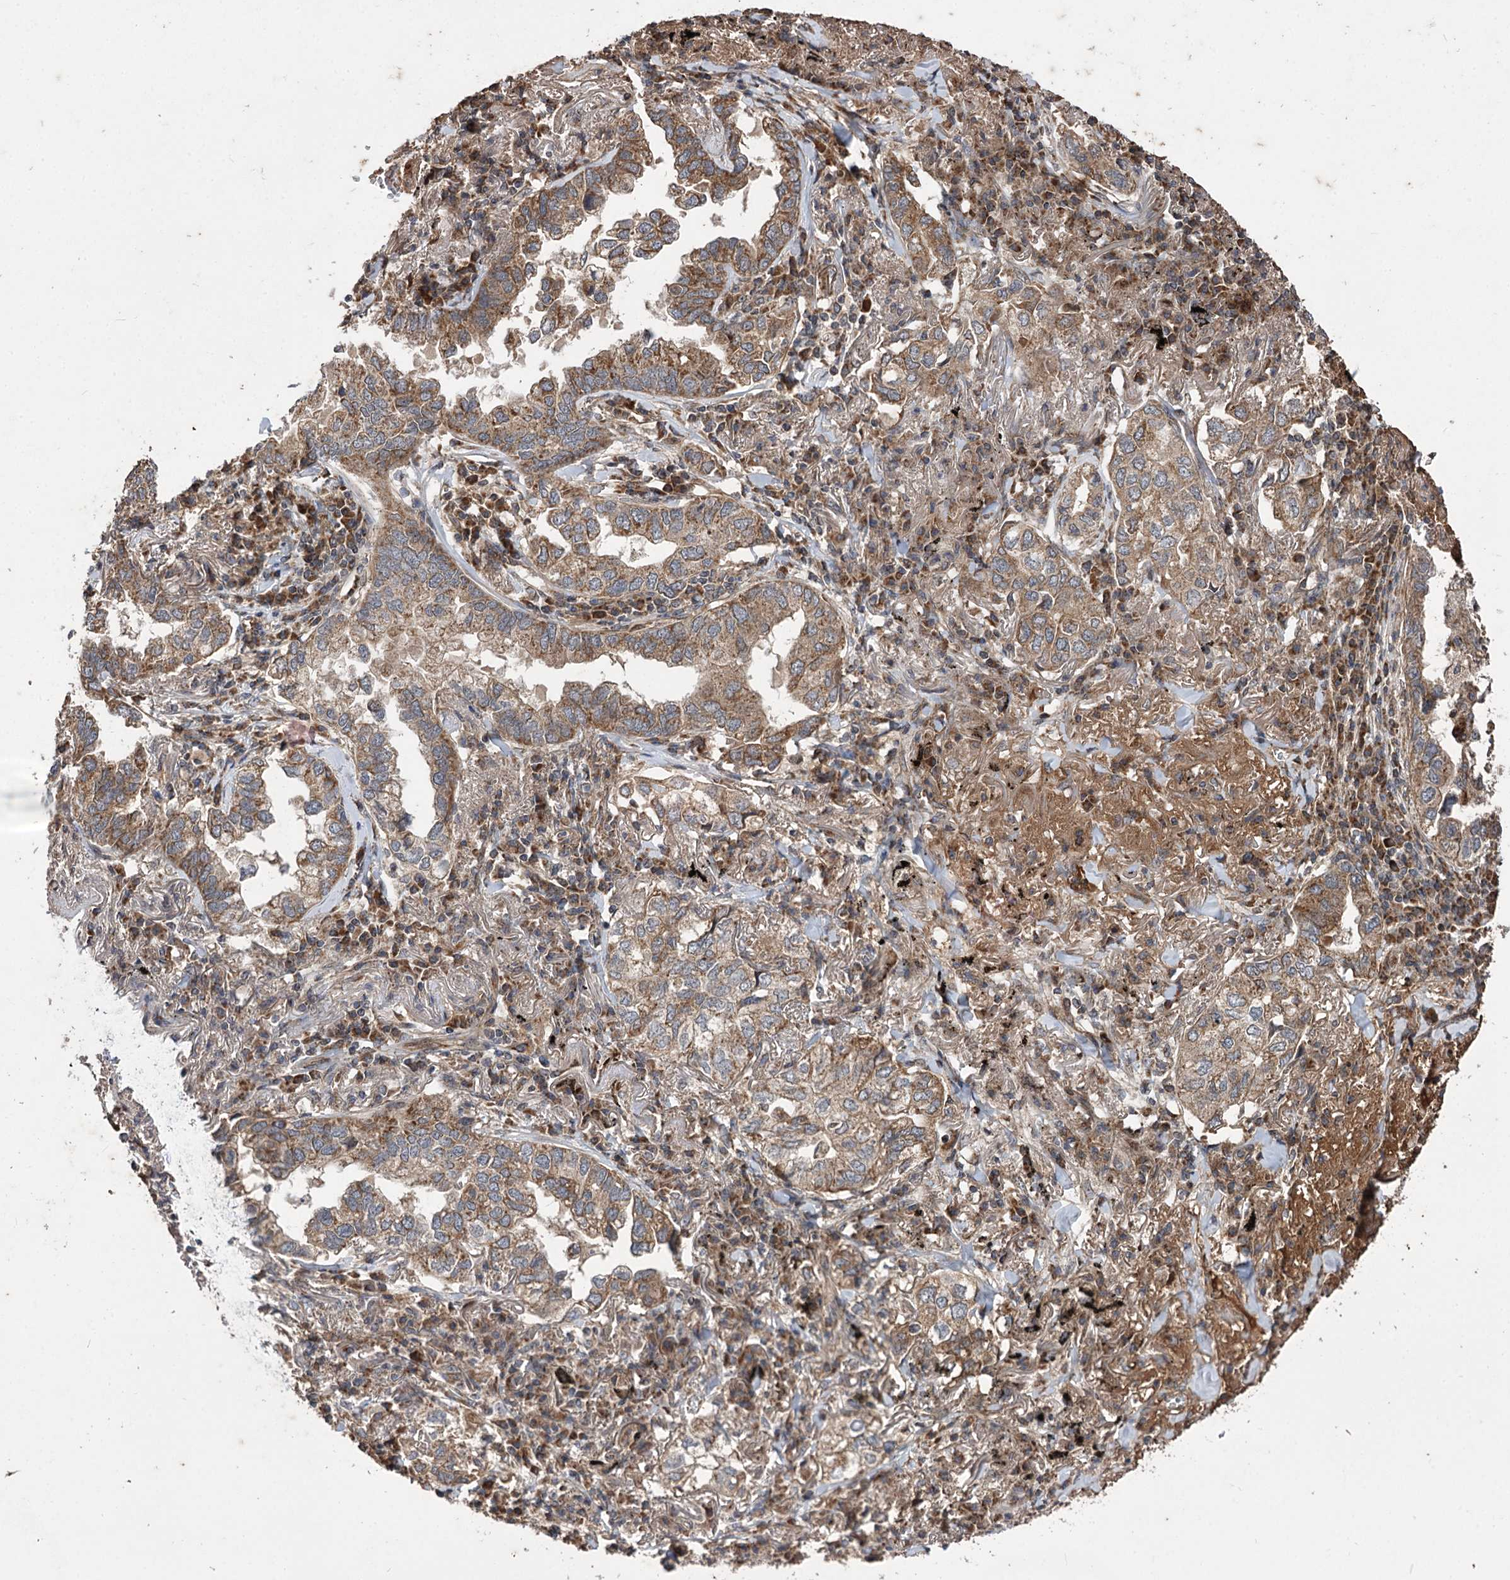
{"staining": {"intensity": "moderate", "quantity": ">75%", "location": "cytoplasmic/membranous"}, "tissue": "lung cancer", "cell_type": "Tumor cells", "image_type": "cancer", "snomed": [{"axis": "morphology", "description": "Adenocarcinoma, NOS"}, {"axis": "topography", "description": "Lung"}], "caption": "IHC (DAB) staining of adenocarcinoma (lung) displays moderate cytoplasmic/membranous protein expression in approximately >75% of tumor cells.", "gene": "RASSF3", "patient": {"sex": "male", "age": 65}}